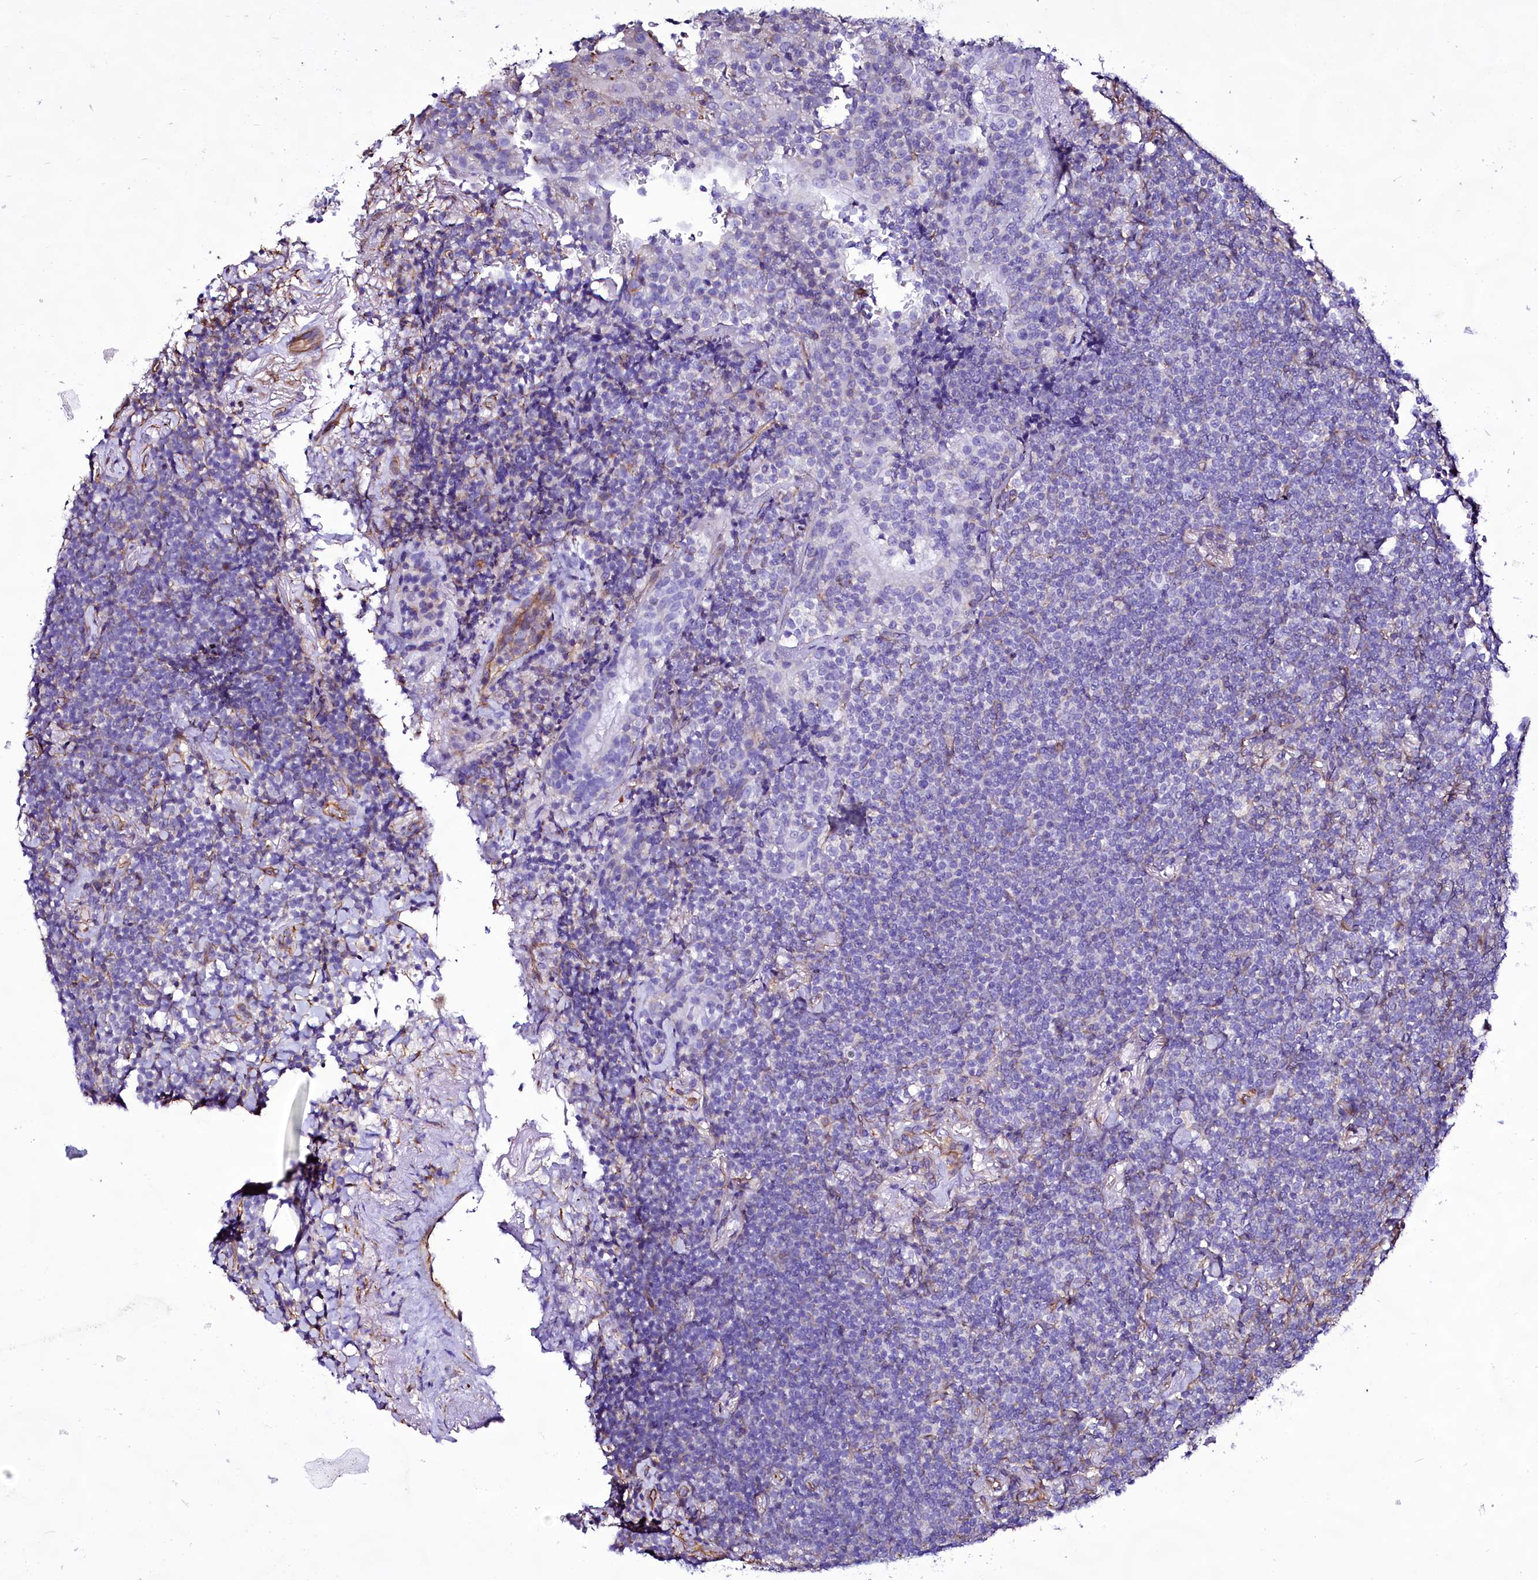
{"staining": {"intensity": "negative", "quantity": "none", "location": "none"}, "tissue": "lymphoma", "cell_type": "Tumor cells", "image_type": "cancer", "snomed": [{"axis": "morphology", "description": "Malignant lymphoma, non-Hodgkin's type, Low grade"}, {"axis": "topography", "description": "Lung"}], "caption": "The immunohistochemistry (IHC) histopathology image has no significant positivity in tumor cells of lymphoma tissue. The staining is performed using DAB (3,3'-diaminobenzidine) brown chromogen with nuclei counter-stained in using hematoxylin.", "gene": "CD99", "patient": {"sex": "female", "age": 71}}